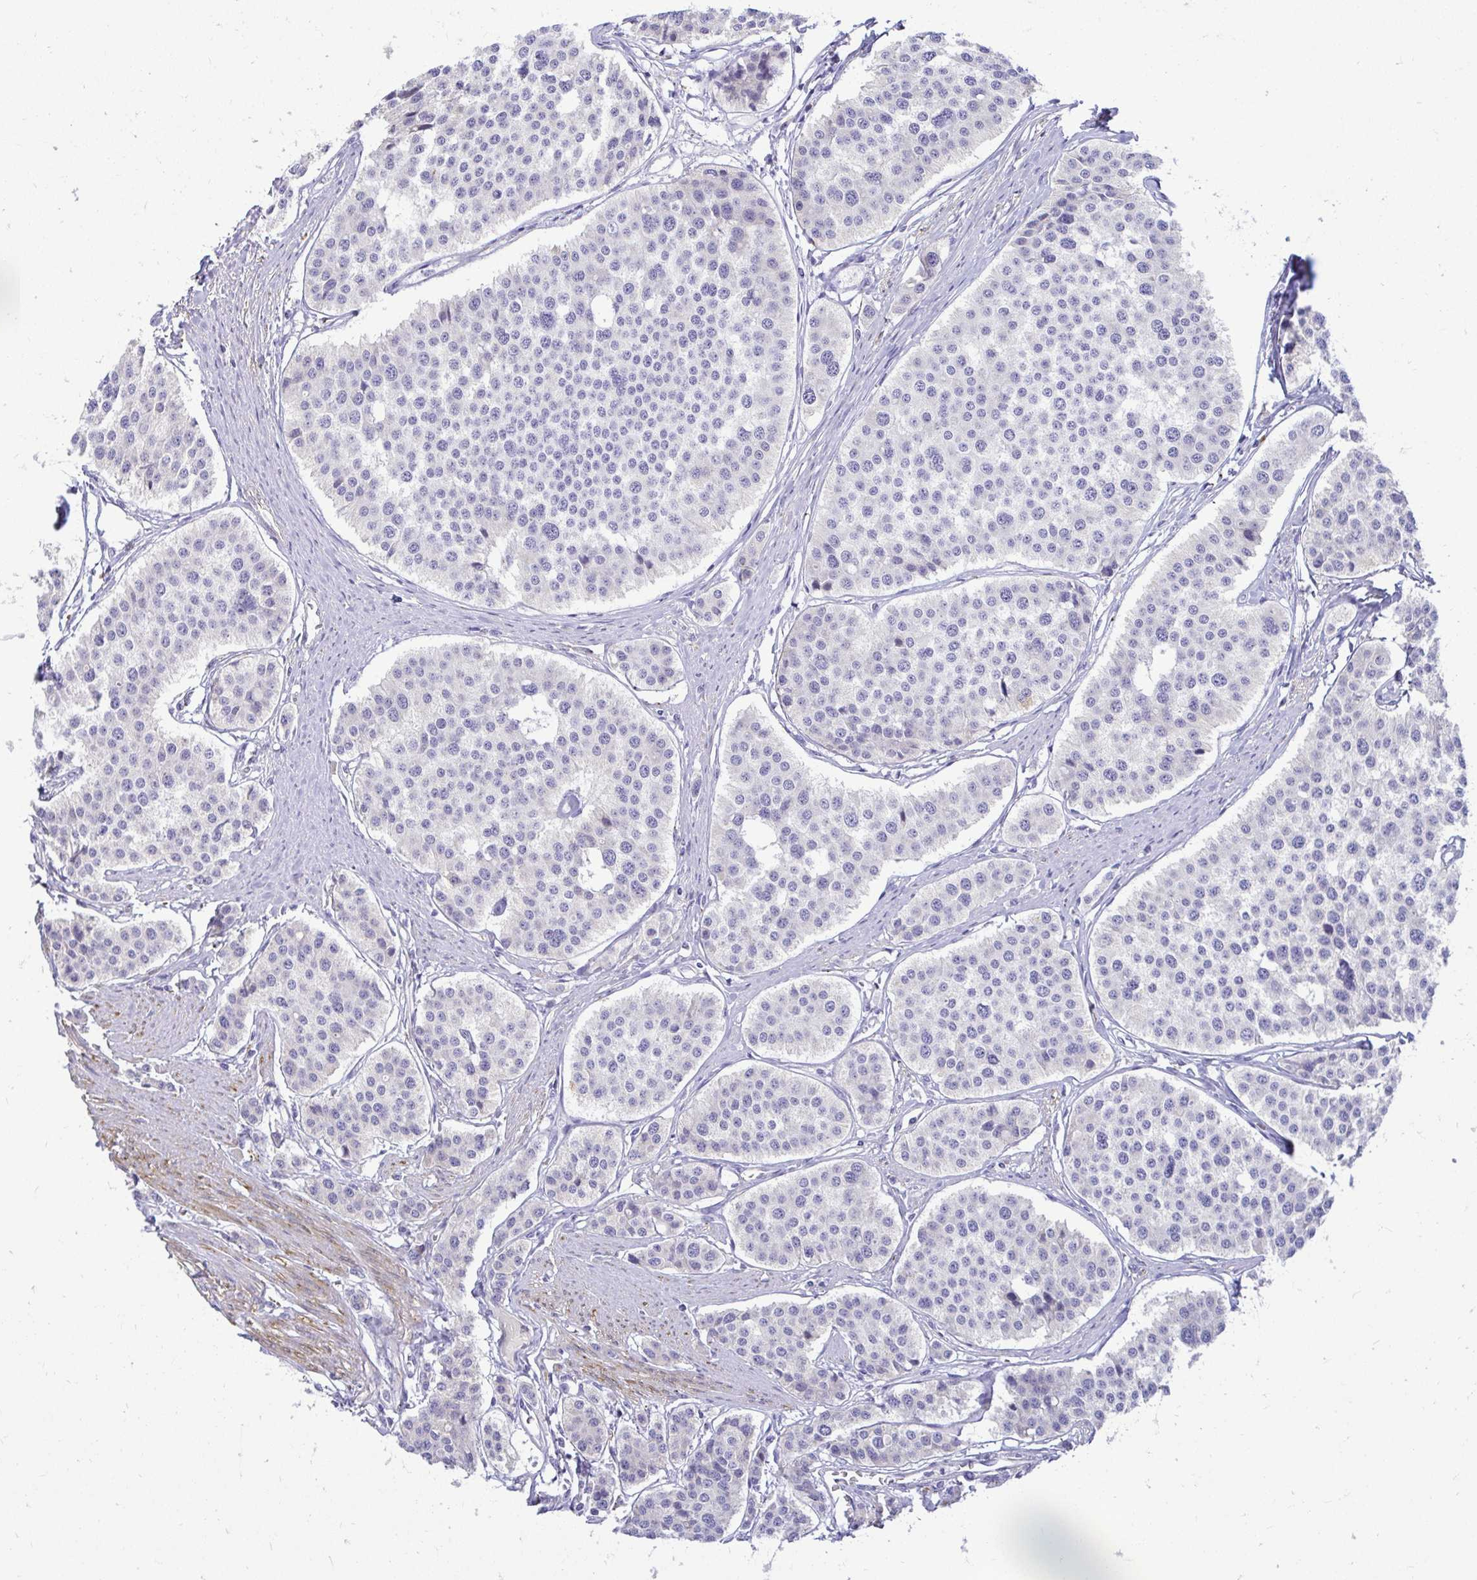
{"staining": {"intensity": "negative", "quantity": "none", "location": "none"}, "tissue": "carcinoid", "cell_type": "Tumor cells", "image_type": "cancer", "snomed": [{"axis": "morphology", "description": "Carcinoid, malignant, NOS"}, {"axis": "topography", "description": "Small intestine"}], "caption": "The photomicrograph displays no significant positivity in tumor cells of carcinoid. Nuclei are stained in blue.", "gene": "PKN3", "patient": {"sex": "male", "age": 60}}